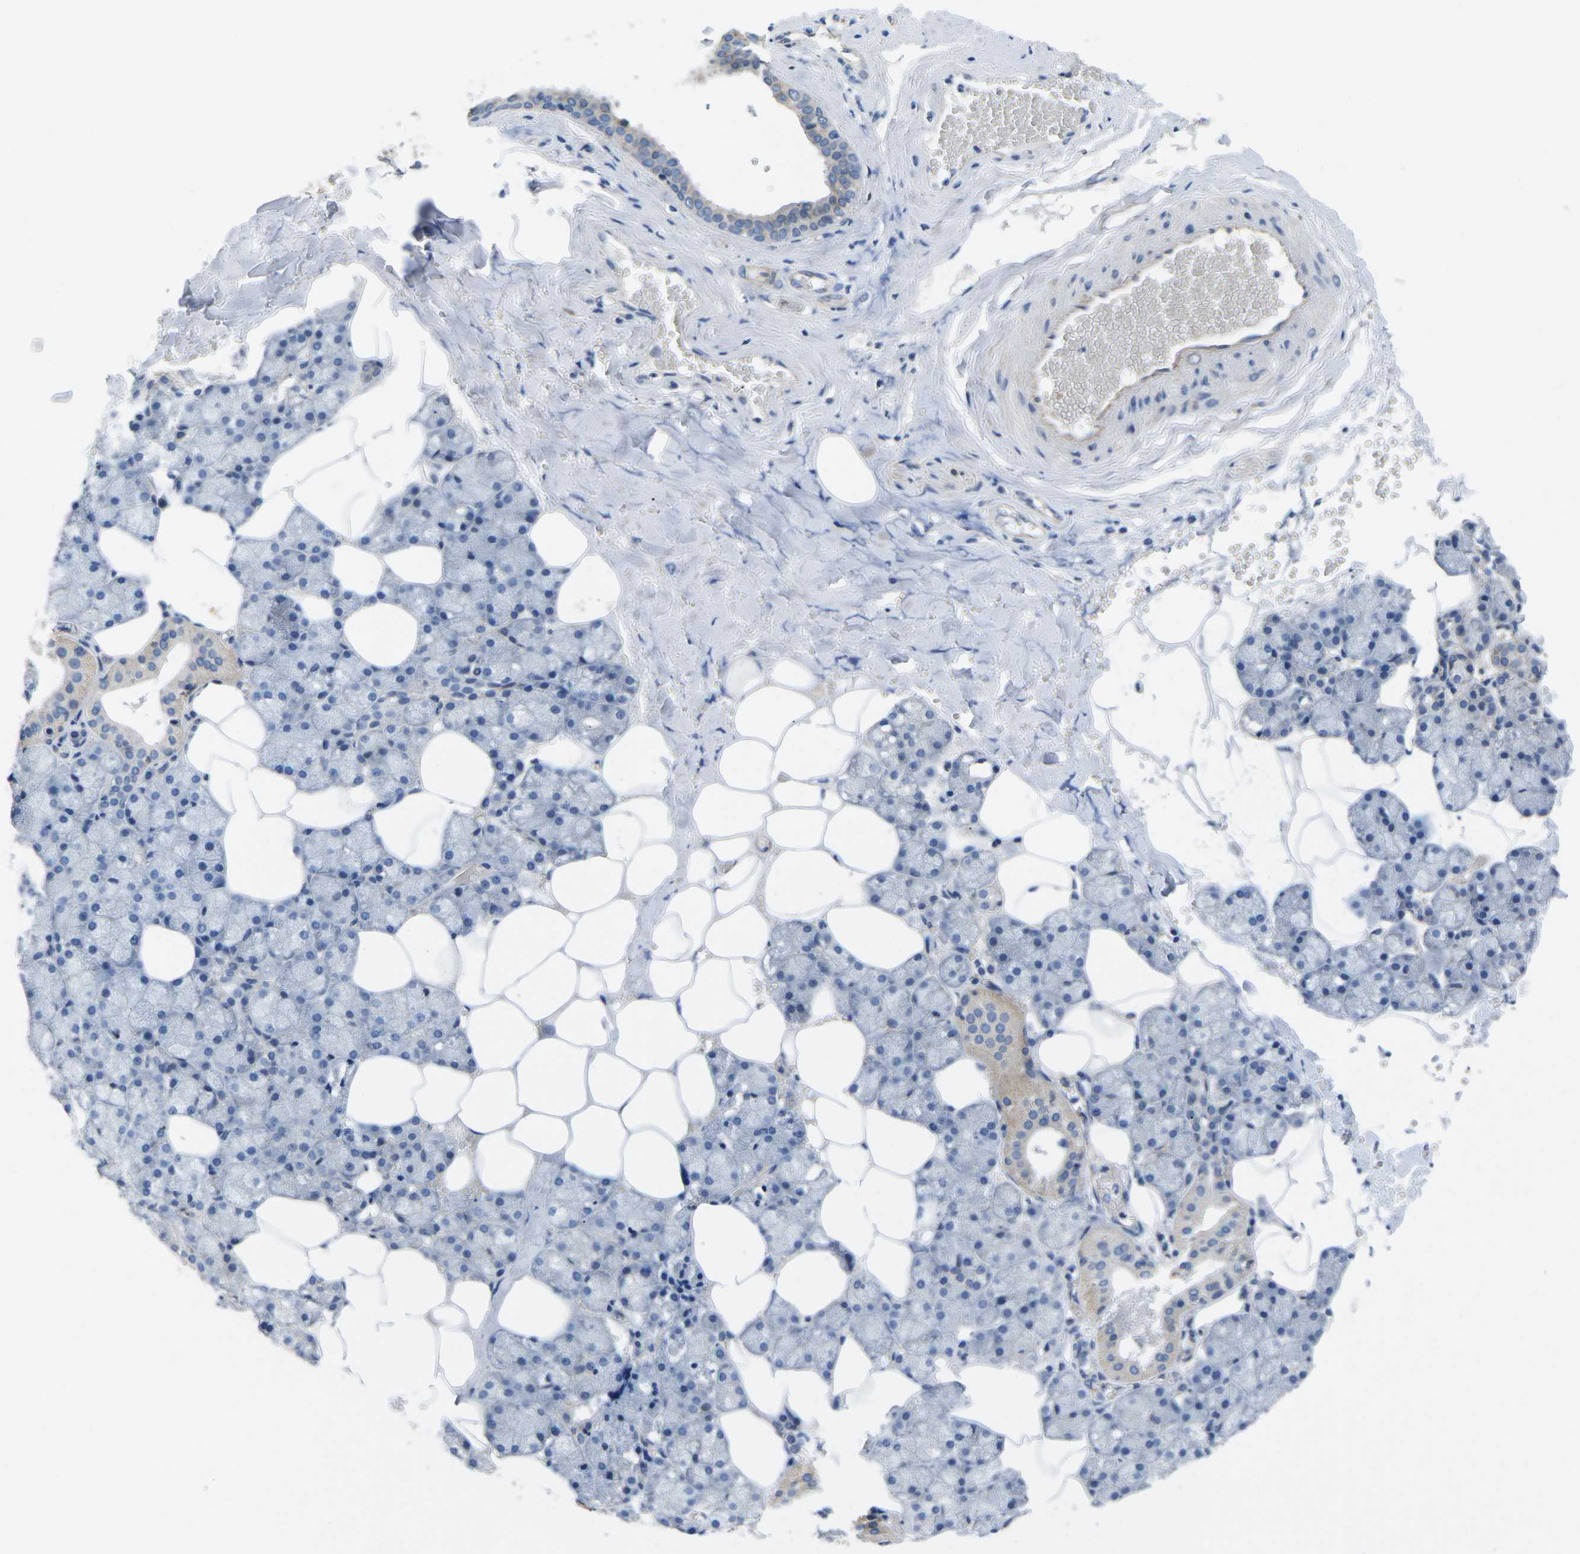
{"staining": {"intensity": "moderate", "quantity": "<25%", "location": "cytoplasmic/membranous"}, "tissue": "salivary gland", "cell_type": "Glandular cells", "image_type": "normal", "snomed": [{"axis": "morphology", "description": "Normal tissue, NOS"}, {"axis": "topography", "description": "Salivary gland"}], "caption": "Immunohistochemical staining of unremarkable human salivary gland demonstrates low levels of moderate cytoplasmic/membranous expression in about <25% of glandular cells.", "gene": "CTNND1", "patient": {"sex": "male", "age": 62}}